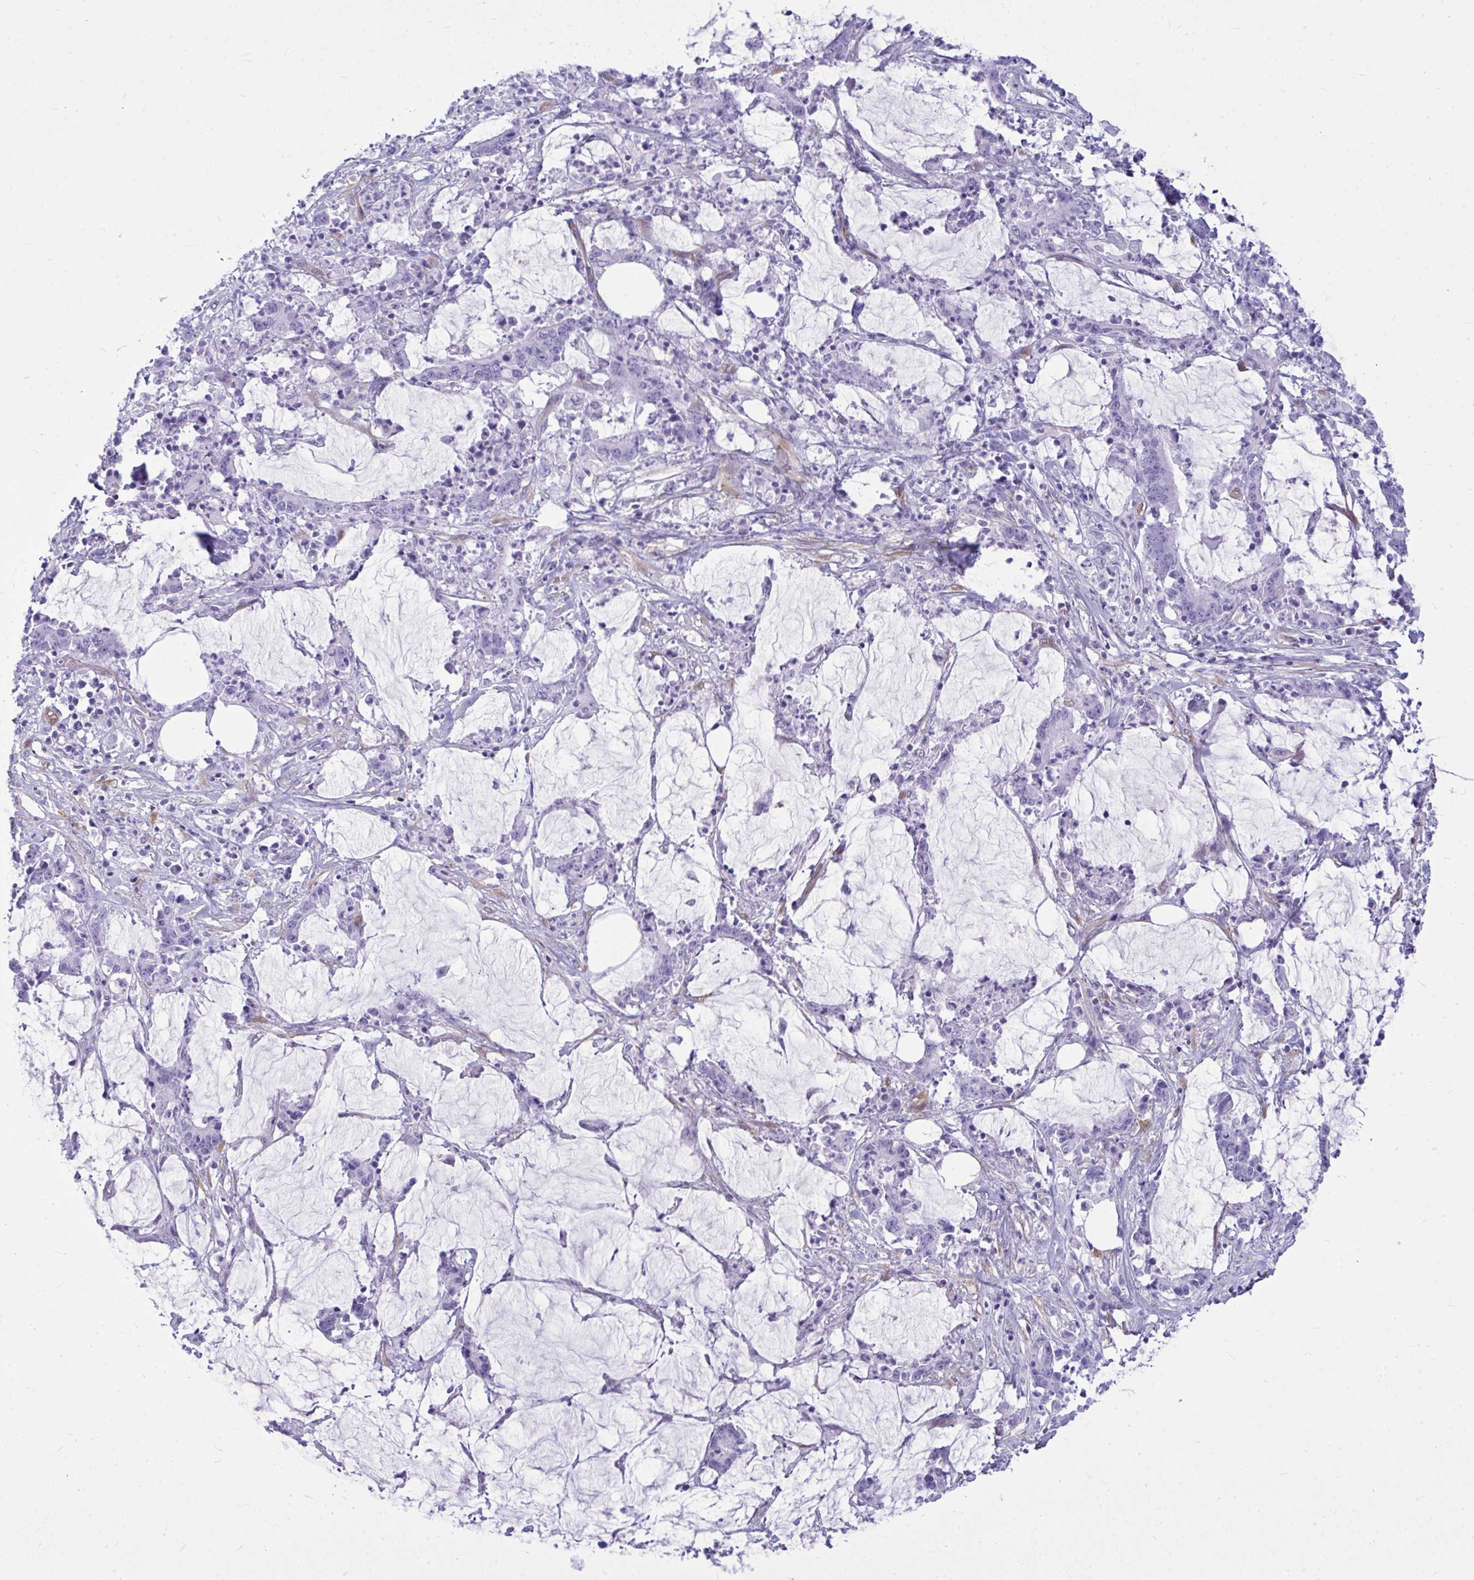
{"staining": {"intensity": "negative", "quantity": "none", "location": "none"}, "tissue": "stomach cancer", "cell_type": "Tumor cells", "image_type": "cancer", "snomed": [{"axis": "morphology", "description": "Adenocarcinoma, NOS"}, {"axis": "topography", "description": "Stomach, upper"}], "caption": "Tumor cells show no significant positivity in stomach cancer.", "gene": "LIMS2", "patient": {"sex": "male", "age": 68}}